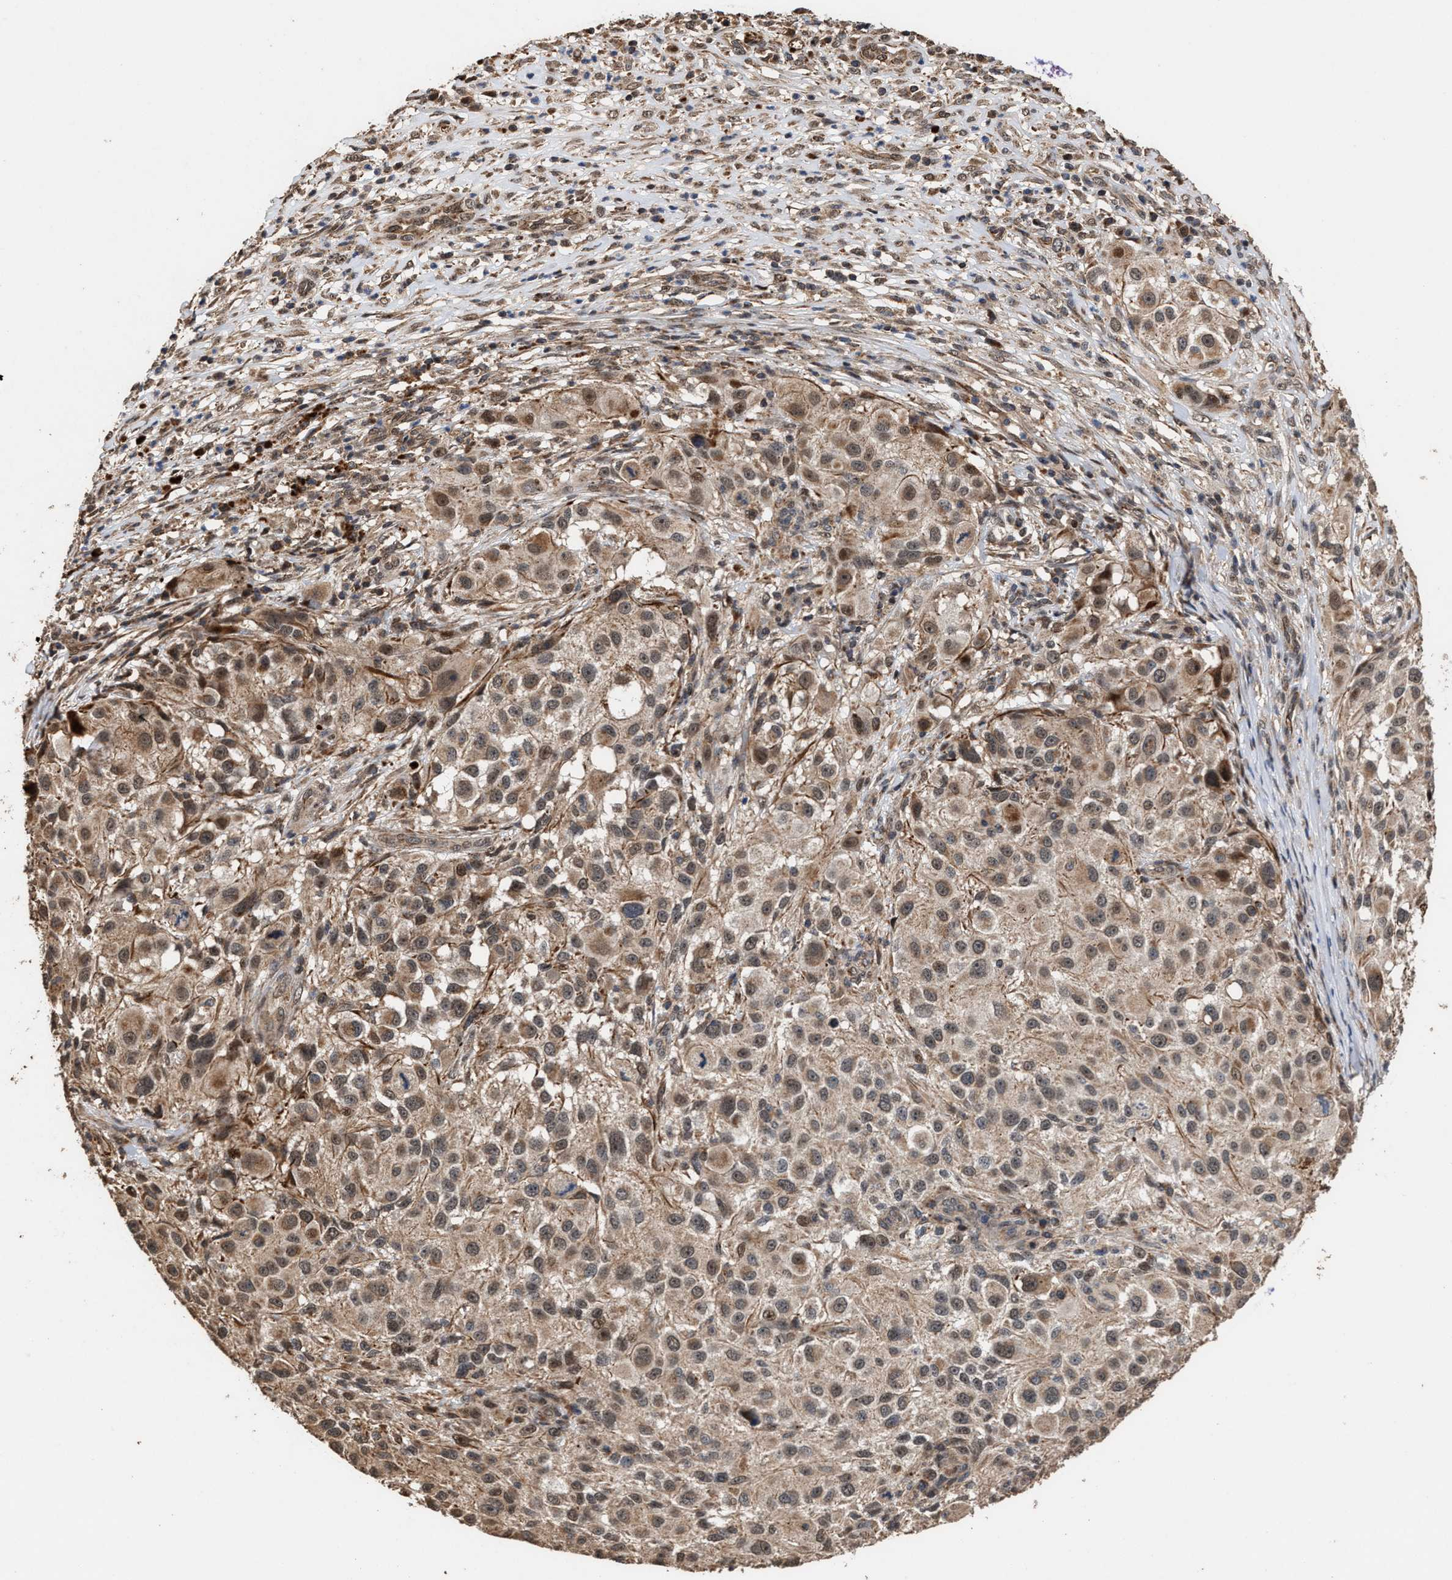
{"staining": {"intensity": "weak", "quantity": ">75%", "location": "cytoplasmic/membranous,nuclear"}, "tissue": "melanoma", "cell_type": "Tumor cells", "image_type": "cancer", "snomed": [{"axis": "morphology", "description": "Necrosis, NOS"}, {"axis": "morphology", "description": "Malignant melanoma, NOS"}, {"axis": "topography", "description": "Skin"}], "caption": "Immunohistochemical staining of human malignant melanoma shows low levels of weak cytoplasmic/membranous and nuclear protein expression in approximately >75% of tumor cells.", "gene": "ZNHIT6", "patient": {"sex": "female", "age": 87}}